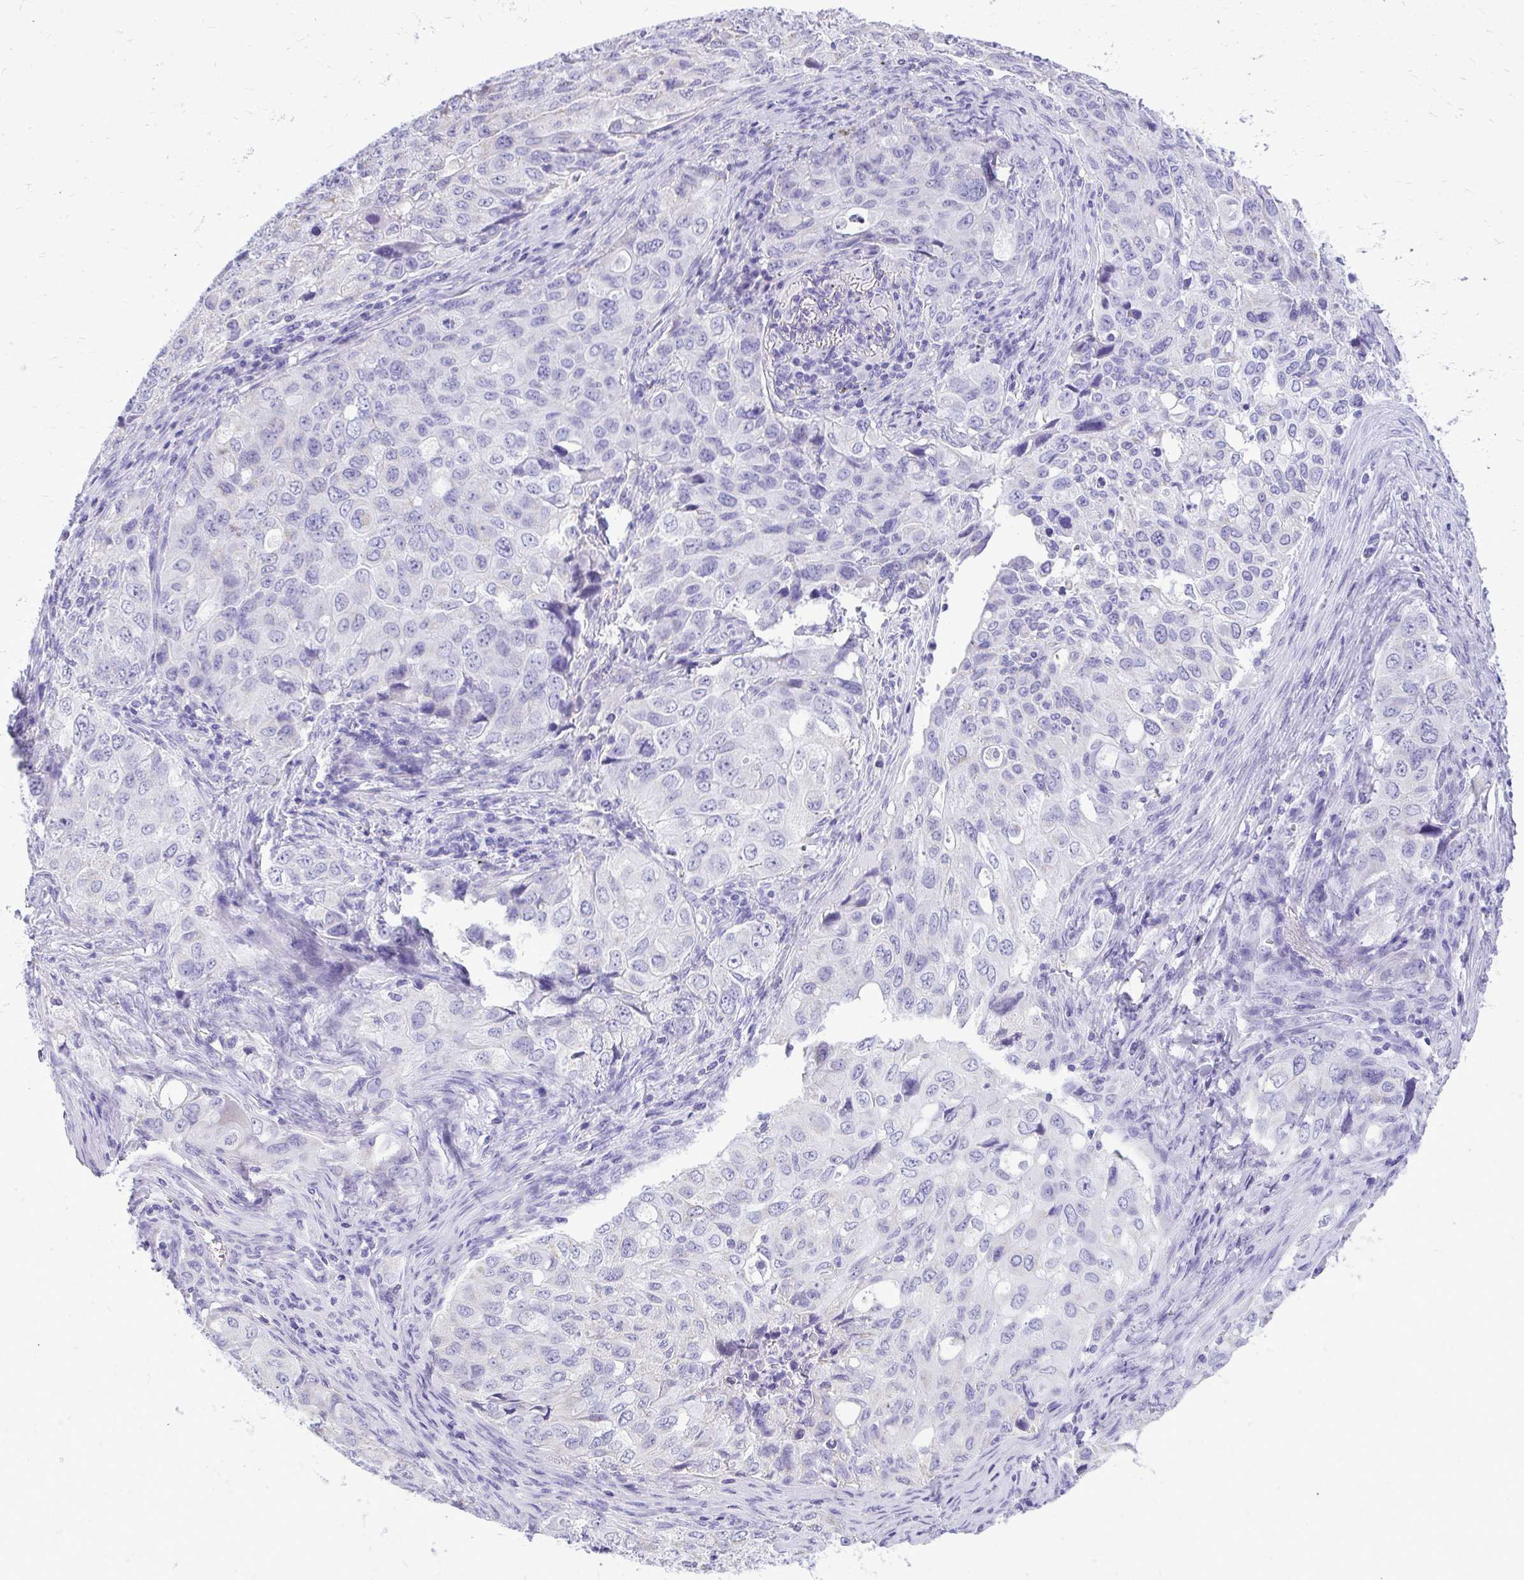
{"staining": {"intensity": "negative", "quantity": "none", "location": "none"}, "tissue": "lung cancer", "cell_type": "Tumor cells", "image_type": "cancer", "snomed": [{"axis": "morphology", "description": "Adenocarcinoma, NOS"}, {"axis": "morphology", "description": "Adenocarcinoma, metastatic, NOS"}, {"axis": "topography", "description": "Lymph node"}, {"axis": "topography", "description": "Lung"}], "caption": "Human lung metastatic adenocarcinoma stained for a protein using IHC shows no positivity in tumor cells.", "gene": "RALYL", "patient": {"sex": "female", "age": 42}}